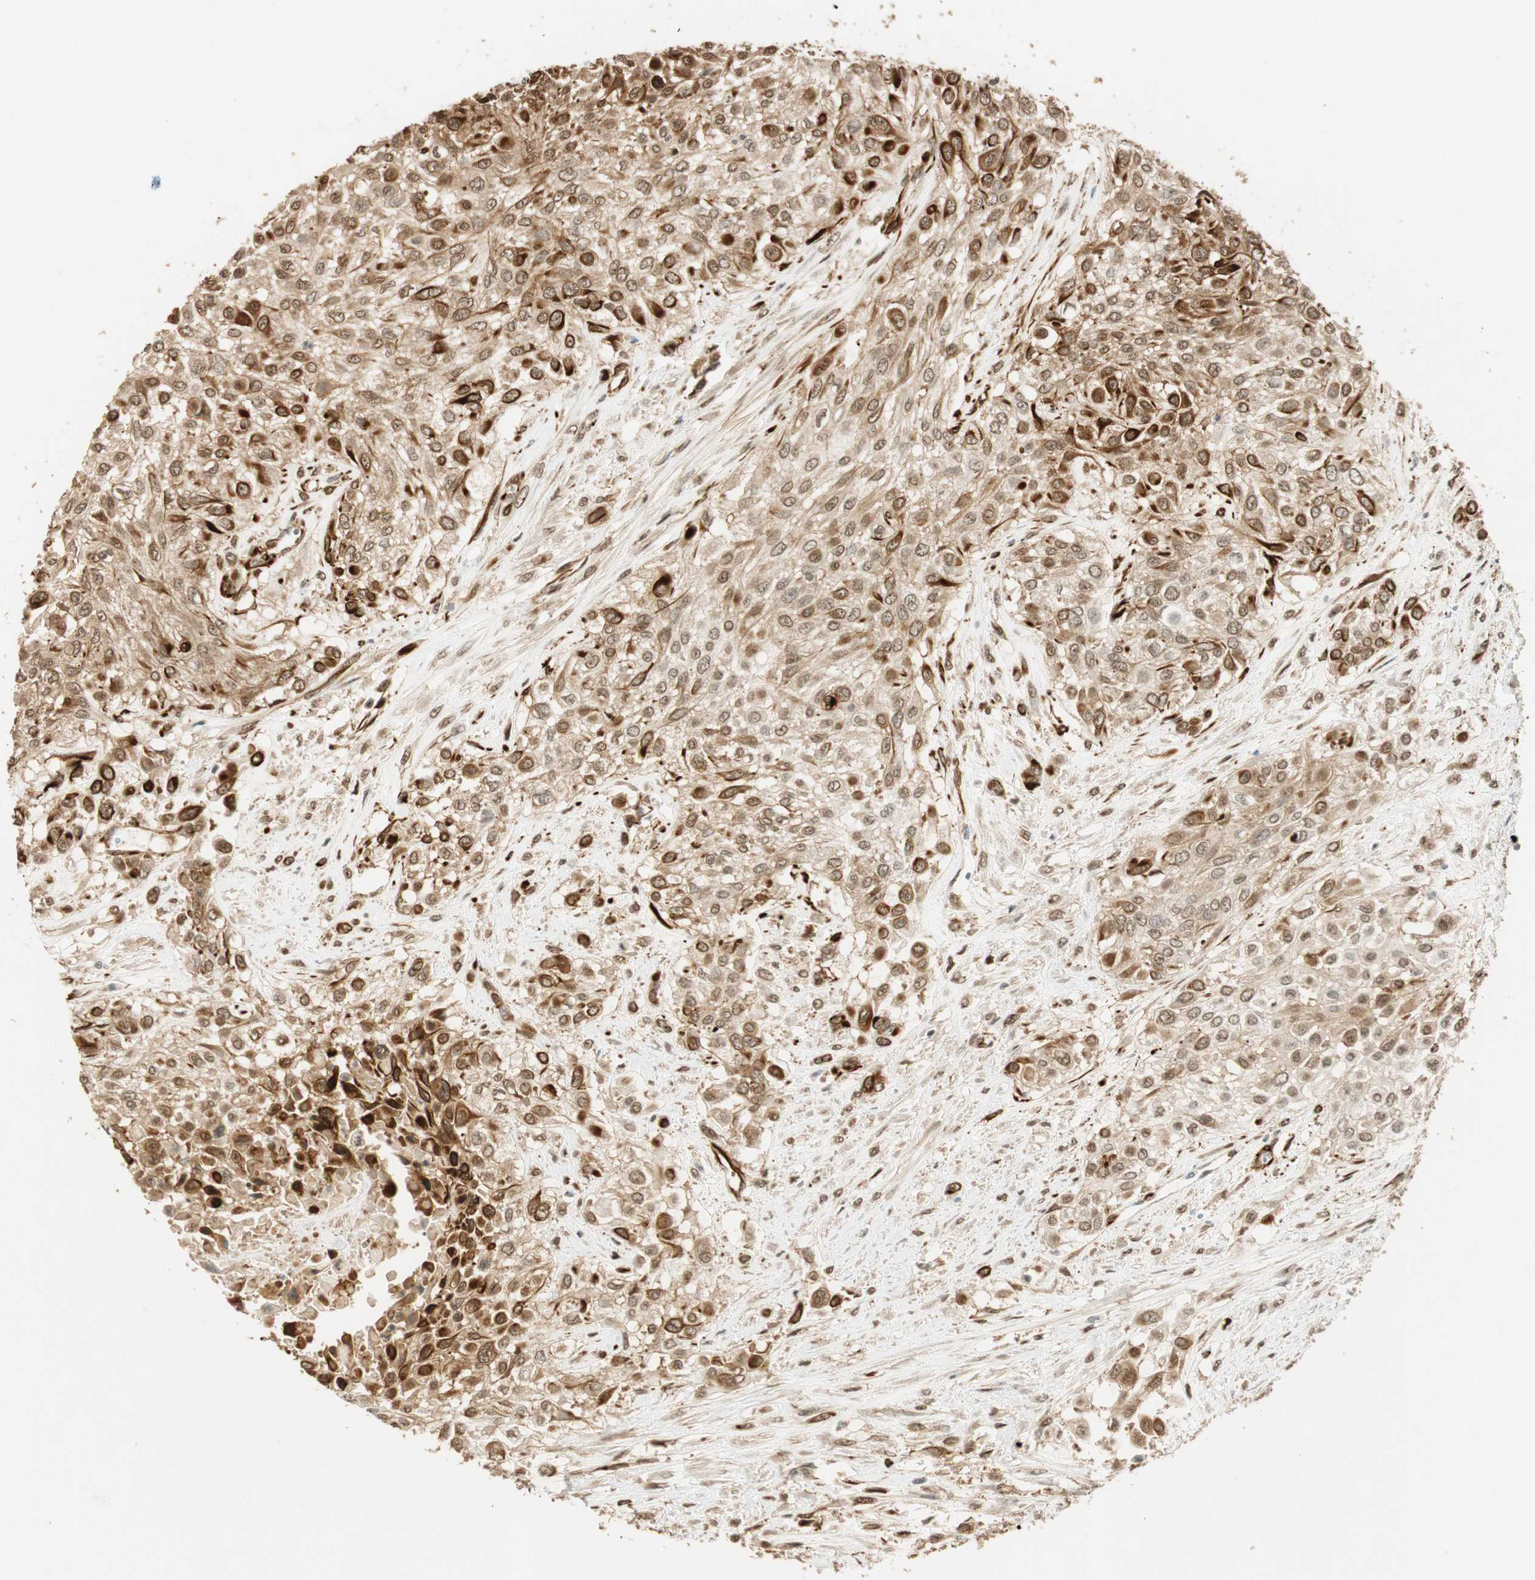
{"staining": {"intensity": "moderate", "quantity": "25%-75%", "location": "cytoplasmic/membranous,nuclear"}, "tissue": "urothelial cancer", "cell_type": "Tumor cells", "image_type": "cancer", "snomed": [{"axis": "morphology", "description": "Urothelial carcinoma, High grade"}, {"axis": "topography", "description": "Urinary bladder"}], "caption": "The image displays staining of urothelial cancer, revealing moderate cytoplasmic/membranous and nuclear protein staining (brown color) within tumor cells.", "gene": "NES", "patient": {"sex": "male", "age": 57}}